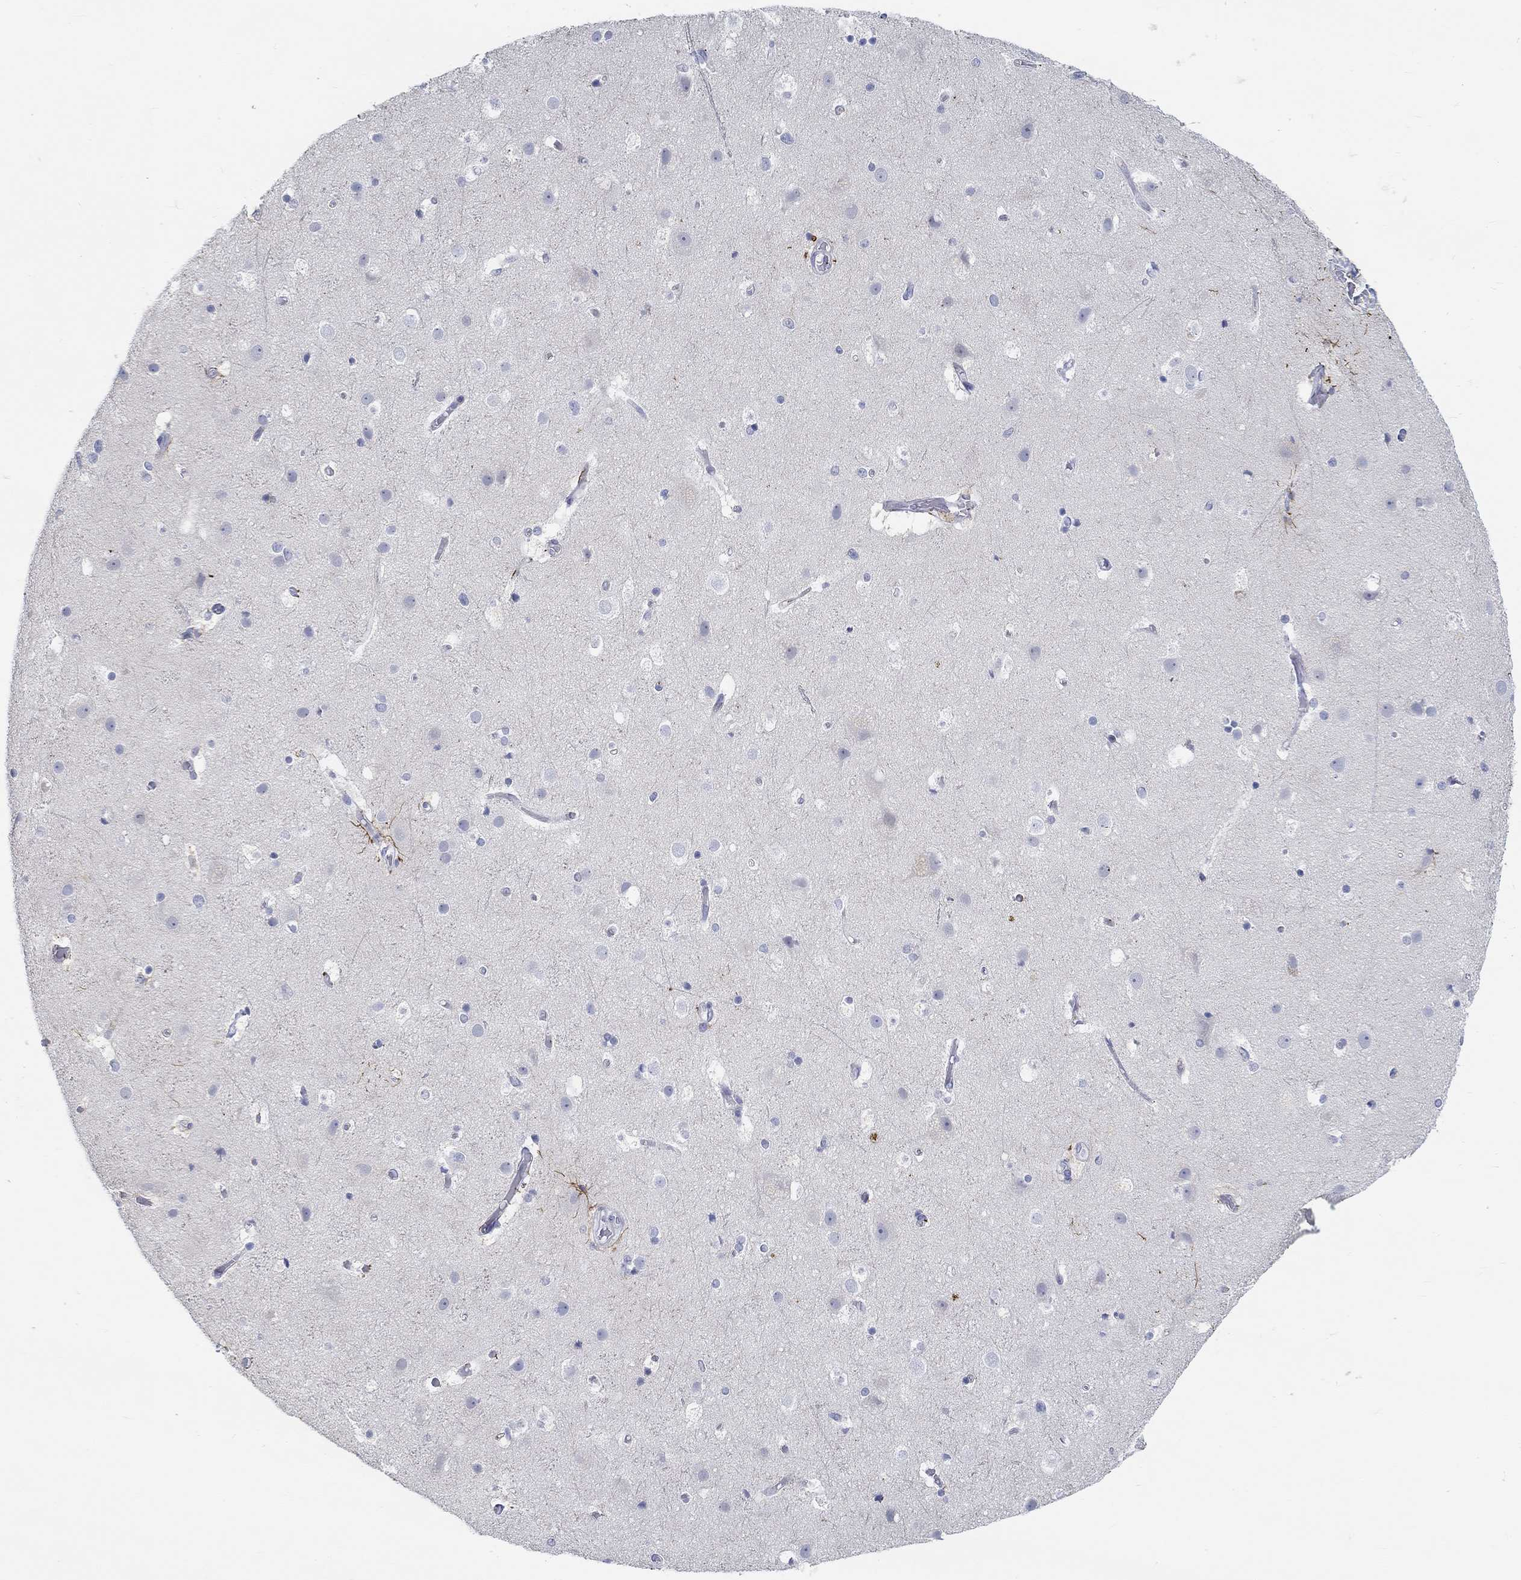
{"staining": {"intensity": "negative", "quantity": "none", "location": "none"}, "tissue": "cerebral cortex", "cell_type": "Endothelial cells", "image_type": "normal", "snomed": [{"axis": "morphology", "description": "Normal tissue, NOS"}, {"axis": "topography", "description": "Cerebral cortex"}], "caption": "This is a histopathology image of immunohistochemistry staining of benign cerebral cortex, which shows no expression in endothelial cells.", "gene": "SNTG2", "patient": {"sex": "female", "age": 52}}